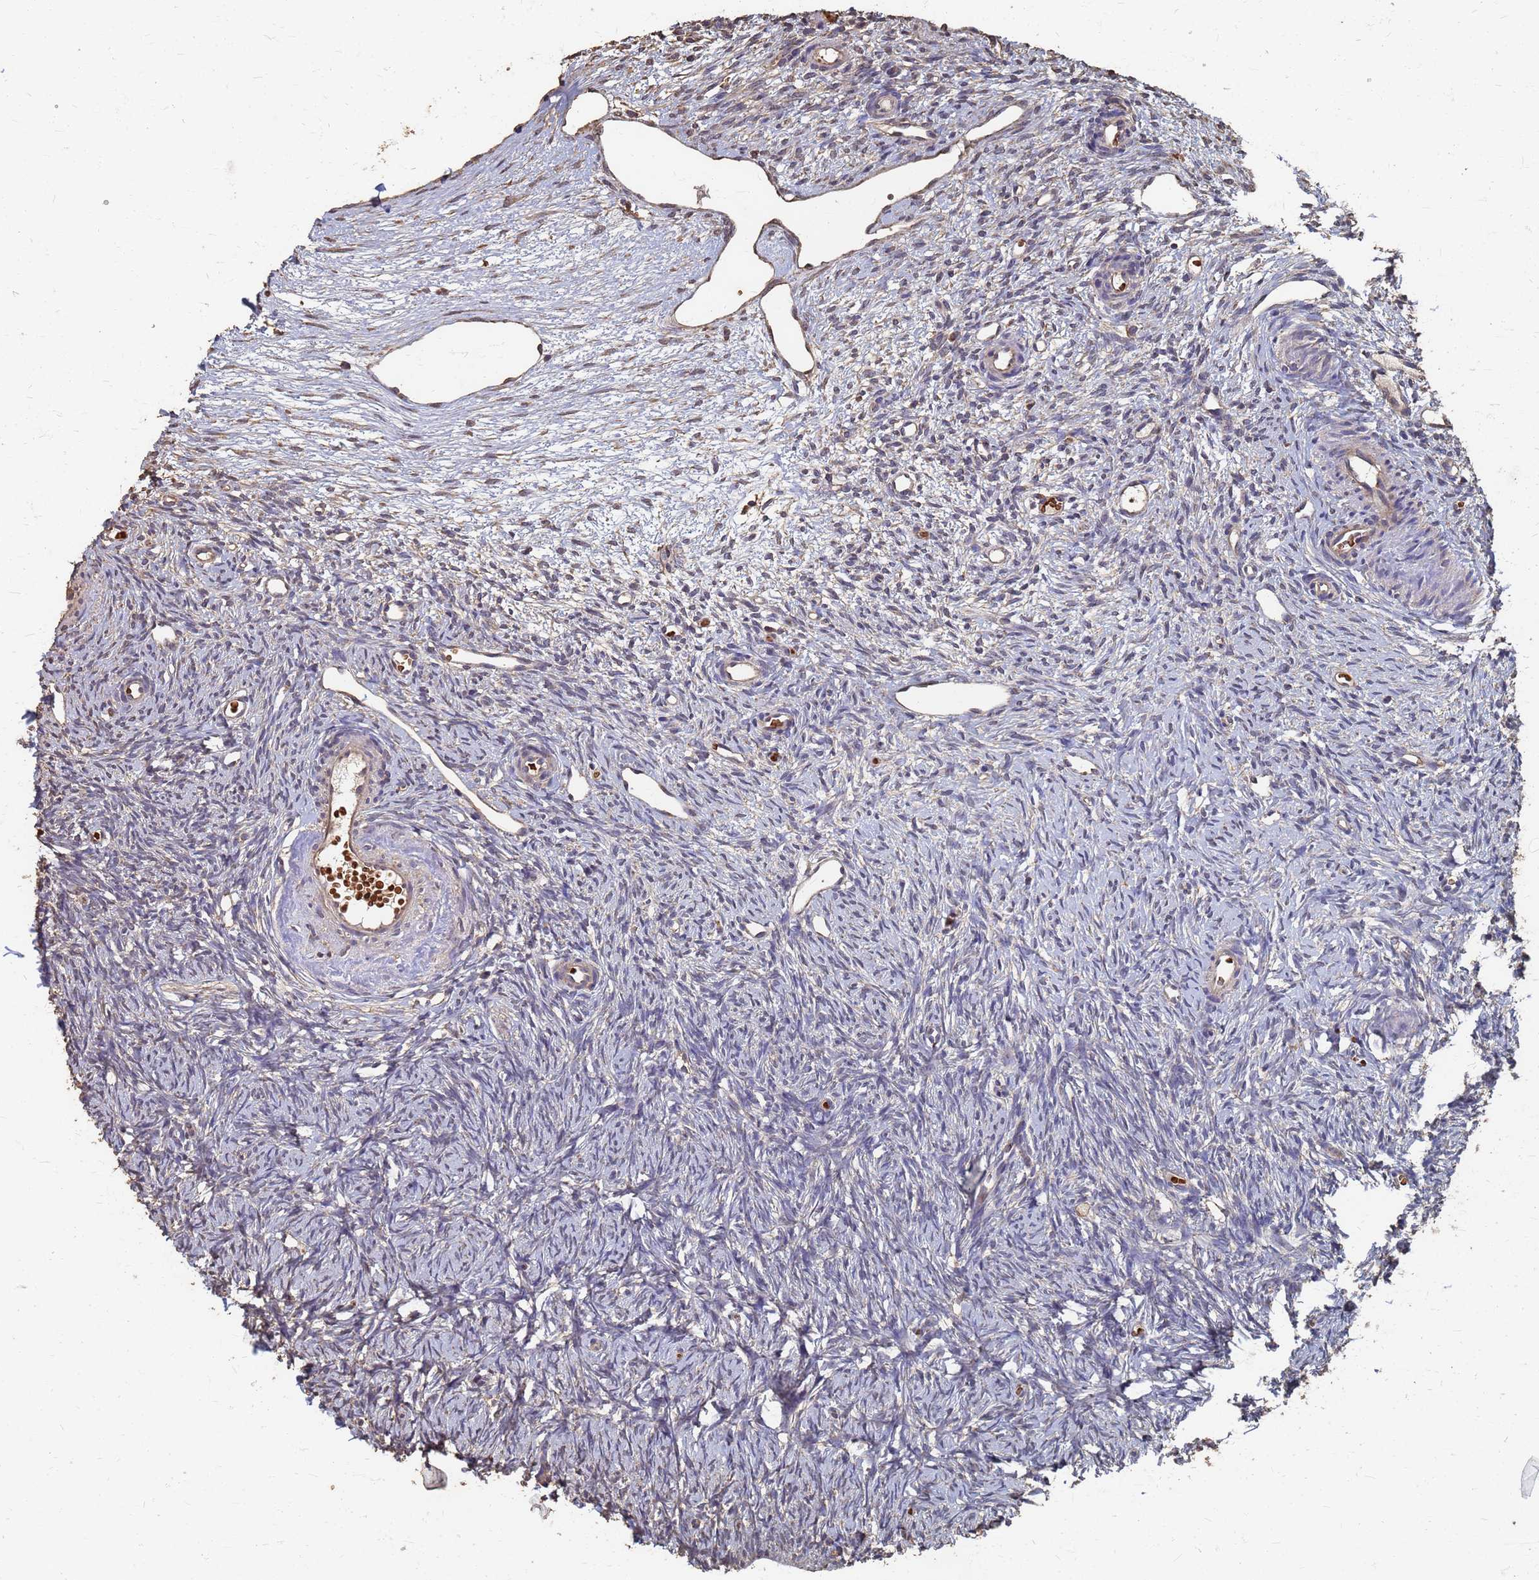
{"staining": {"intensity": "negative", "quantity": "none", "location": "none"}, "tissue": "ovary", "cell_type": "Ovarian stroma cells", "image_type": "normal", "snomed": [{"axis": "morphology", "description": "Normal tissue, NOS"}, {"axis": "topography", "description": "Ovary"}], "caption": "Normal ovary was stained to show a protein in brown. There is no significant staining in ovarian stroma cells. (Stains: DAB (3,3'-diaminobenzidine) immunohistochemistry (IHC) with hematoxylin counter stain, Microscopy: brightfield microscopy at high magnification).", "gene": "DPH5", "patient": {"sex": "female", "age": 51}}